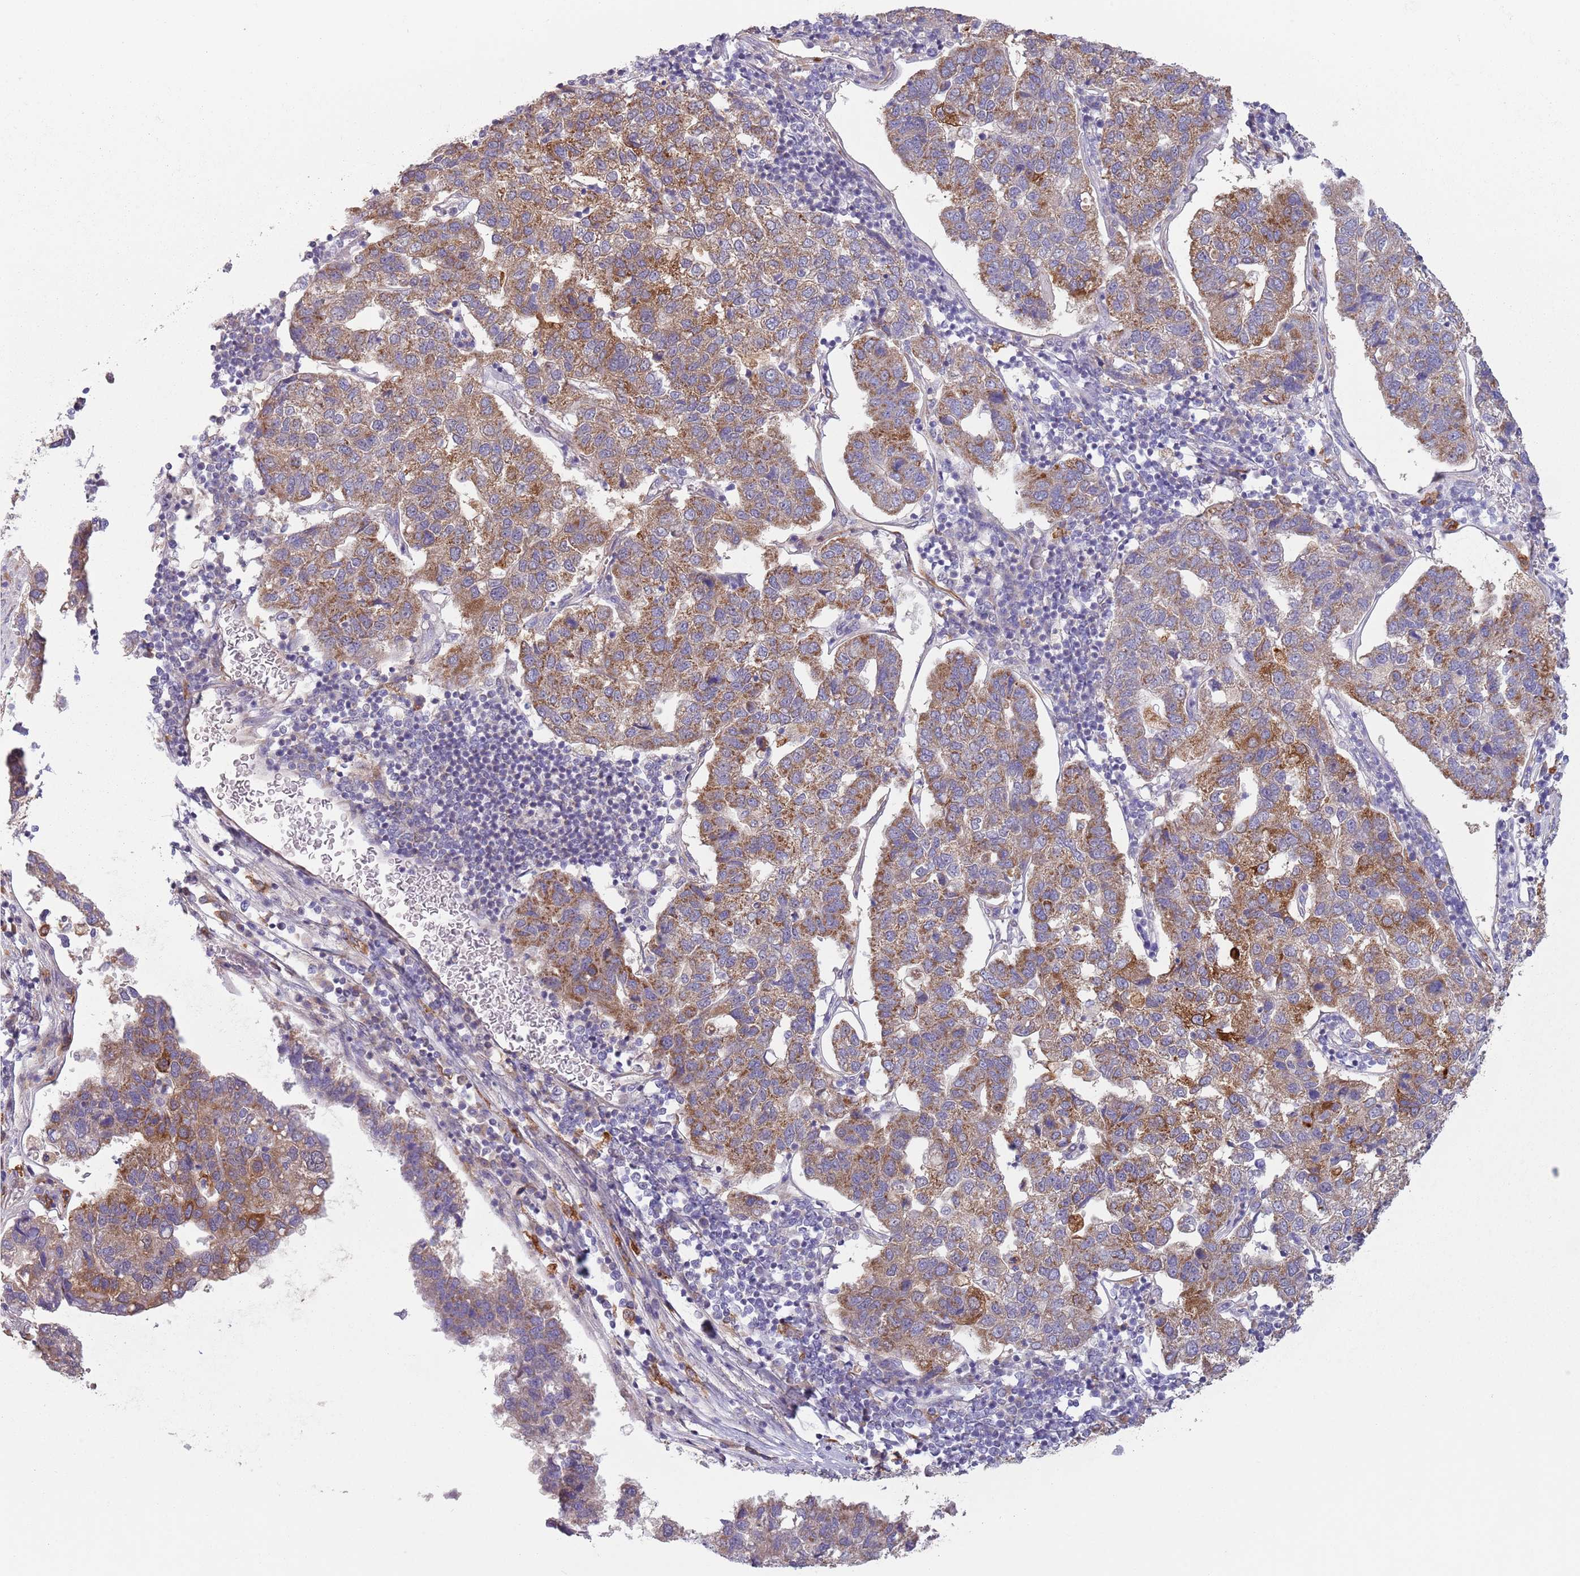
{"staining": {"intensity": "moderate", "quantity": ">75%", "location": "cytoplasmic/membranous"}, "tissue": "pancreatic cancer", "cell_type": "Tumor cells", "image_type": "cancer", "snomed": [{"axis": "morphology", "description": "Adenocarcinoma, NOS"}, {"axis": "topography", "description": "Pancreas"}], "caption": "Tumor cells show medium levels of moderate cytoplasmic/membranous expression in approximately >75% of cells in adenocarcinoma (pancreatic).", "gene": "COQ5", "patient": {"sex": "female", "age": 61}}